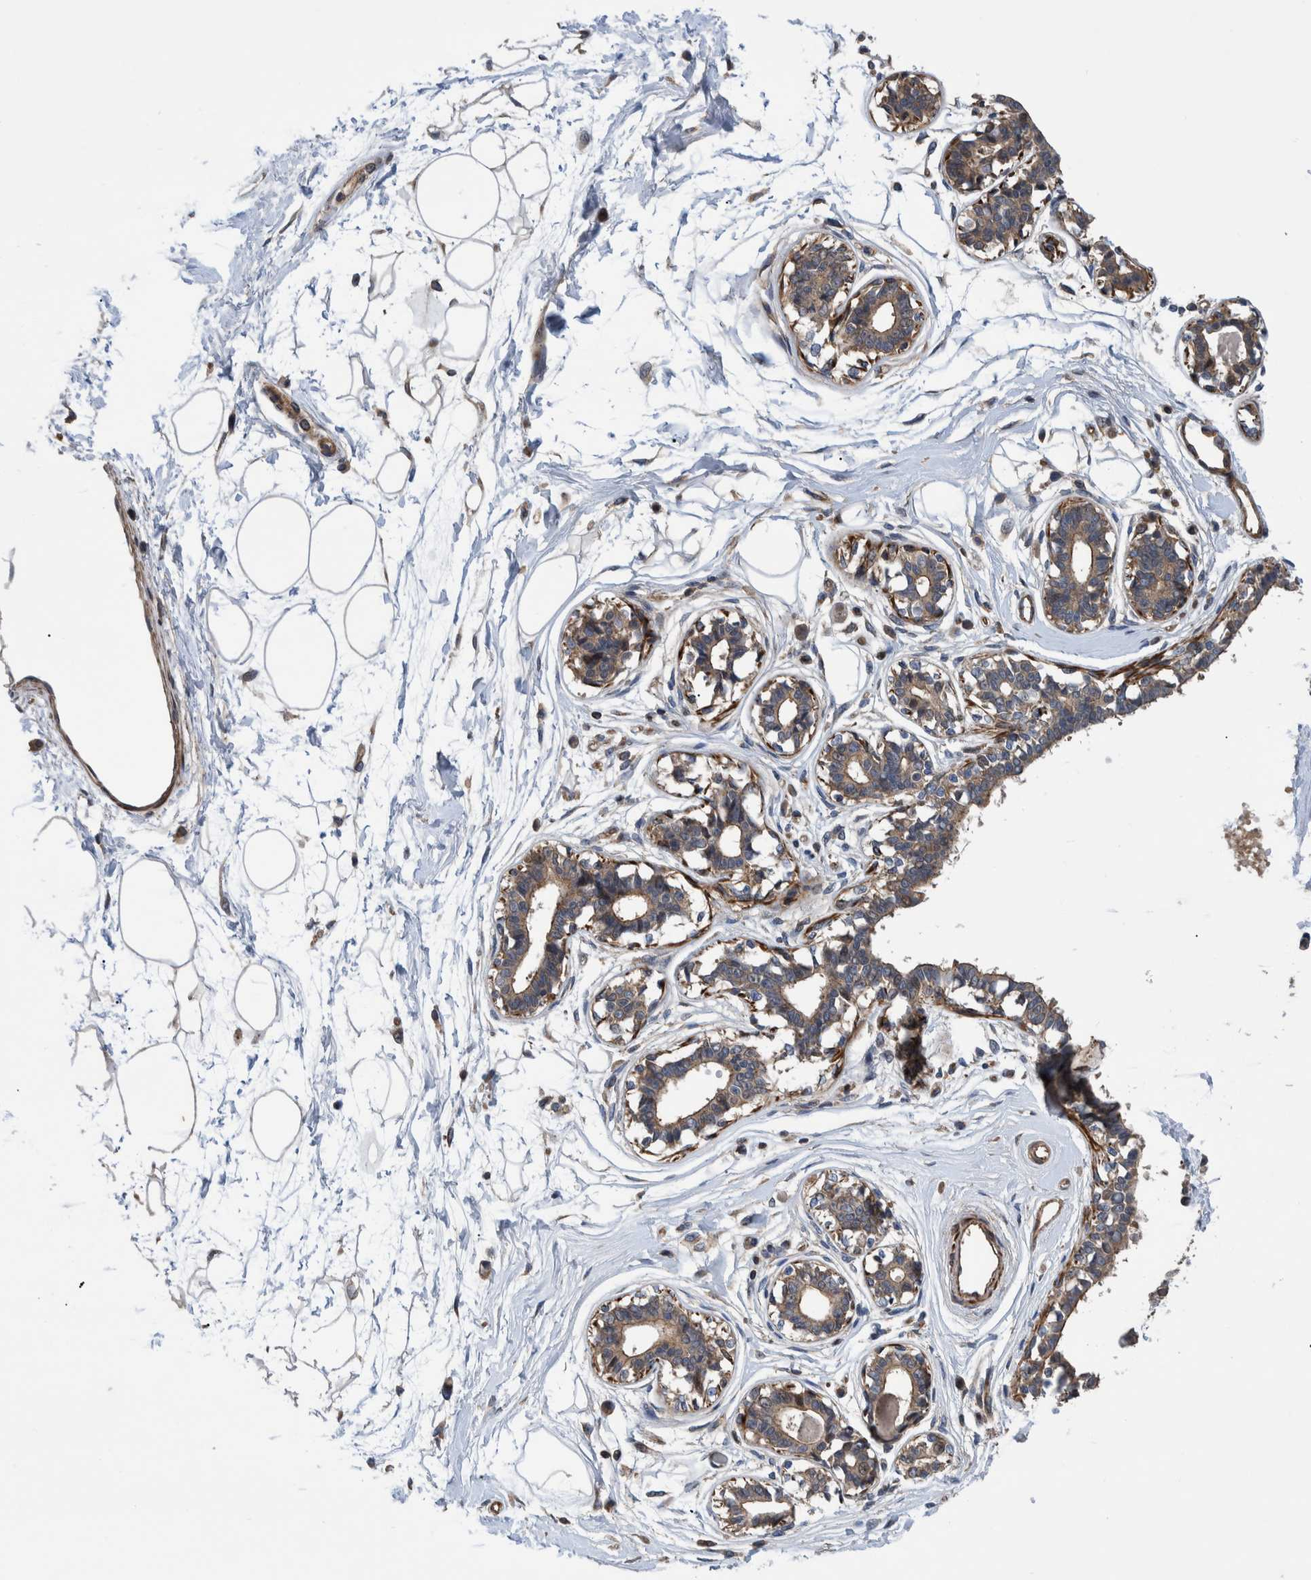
{"staining": {"intensity": "negative", "quantity": "none", "location": "none"}, "tissue": "breast", "cell_type": "Adipocytes", "image_type": "normal", "snomed": [{"axis": "morphology", "description": "Normal tissue, NOS"}, {"axis": "topography", "description": "Breast"}], "caption": "Micrograph shows no significant protein staining in adipocytes of normal breast. (Brightfield microscopy of DAB (3,3'-diaminobenzidine) immunohistochemistry at high magnification).", "gene": "GRPEL2", "patient": {"sex": "female", "age": 45}}